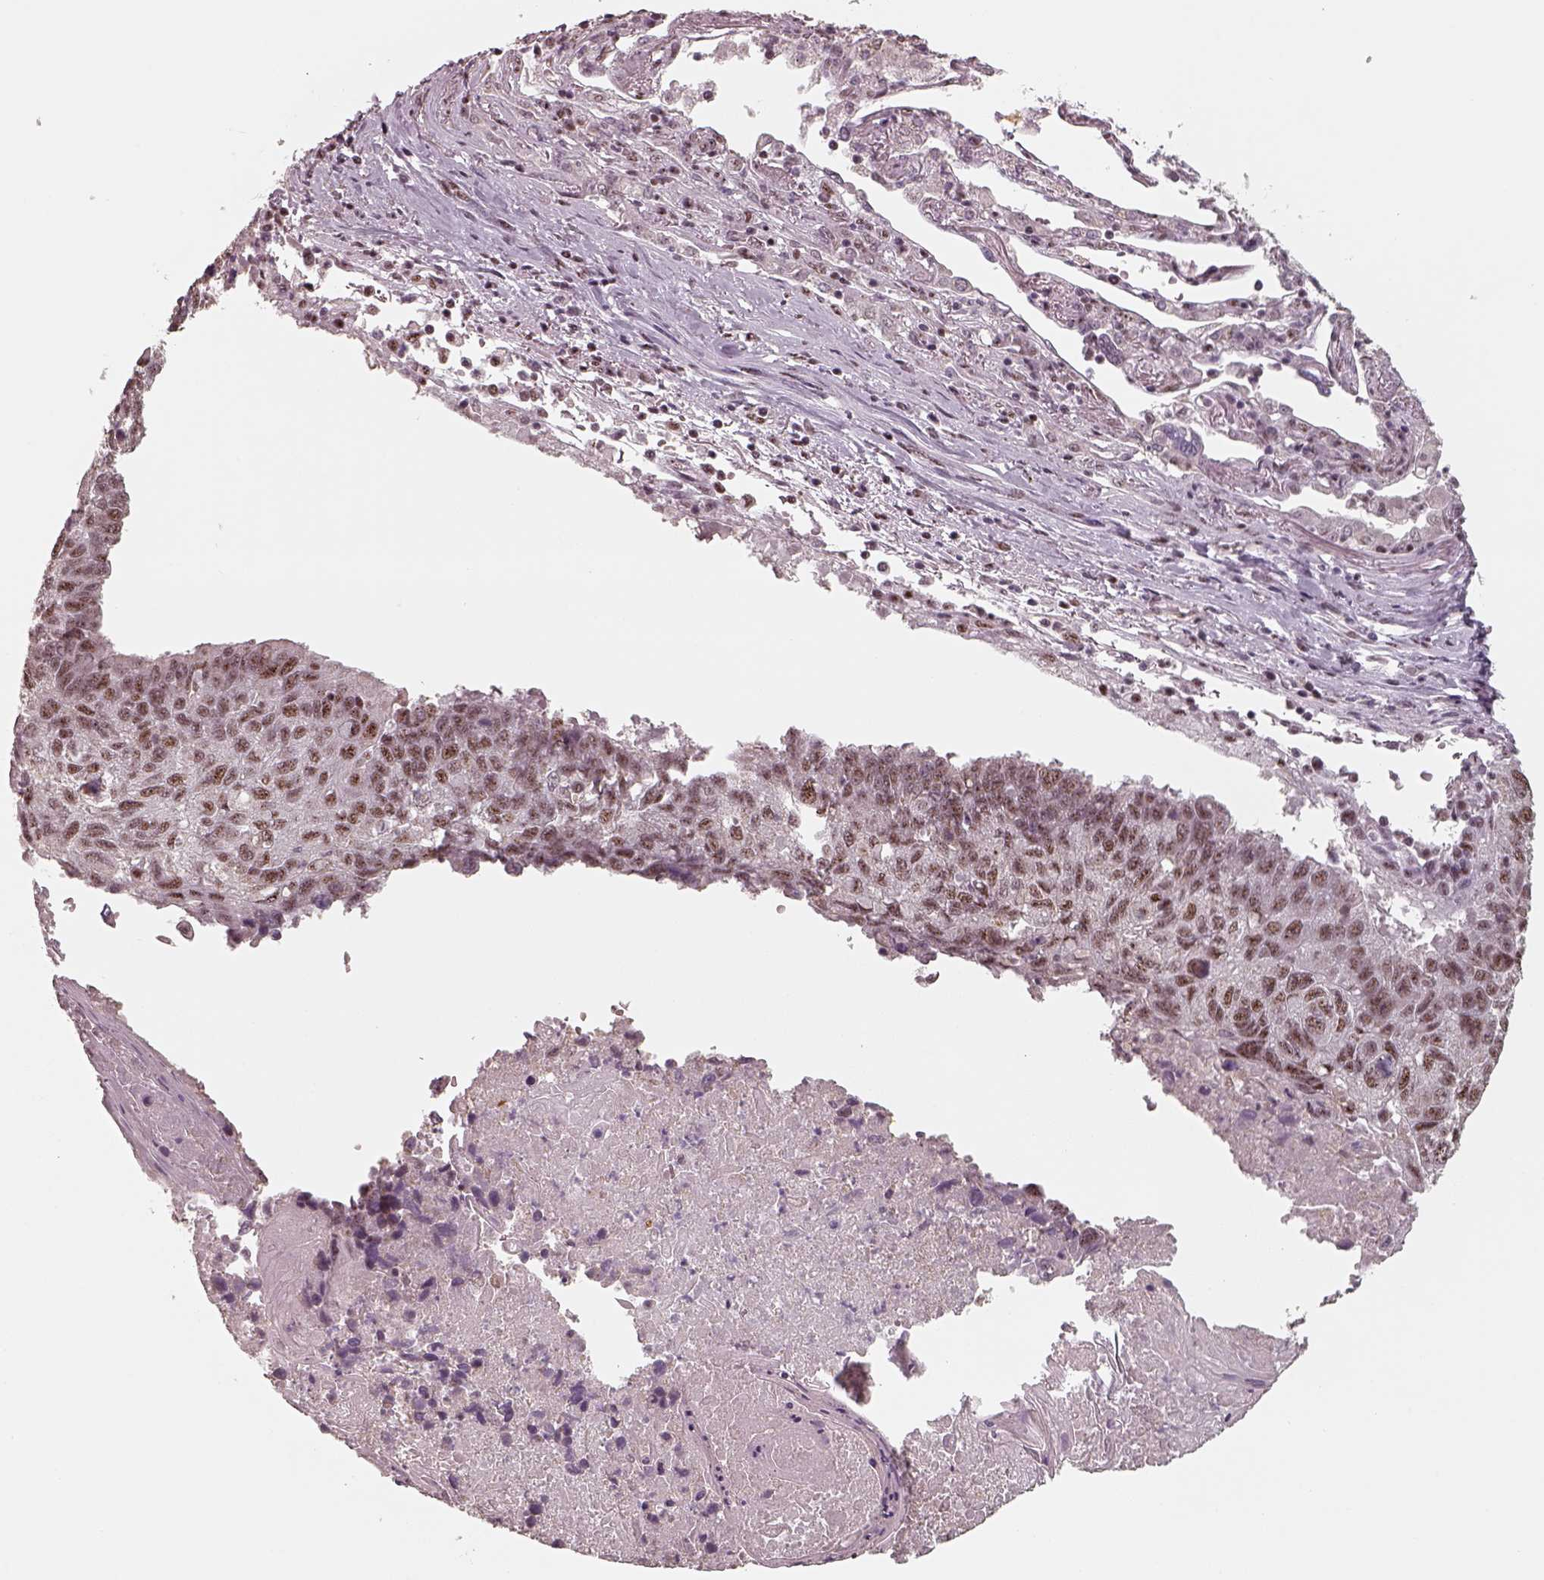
{"staining": {"intensity": "moderate", "quantity": ">75%", "location": "nuclear"}, "tissue": "lung cancer", "cell_type": "Tumor cells", "image_type": "cancer", "snomed": [{"axis": "morphology", "description": "Squamous cell carcinoma, NOS"}, {"axis": "topography", "description": "Lung"}], "caption": "Immunohistochemistry (IHC) histopathology image of neoplastic tissue: human lung squamous cell carcinoma stained using IHC reveals medium levels of moderate protein expression localized specifically in the nuclear of tumor cells, appearing as a nuclear brown color.", "gene": "ATXN7L3", "patient": {"sex": "male", "age": 73}}